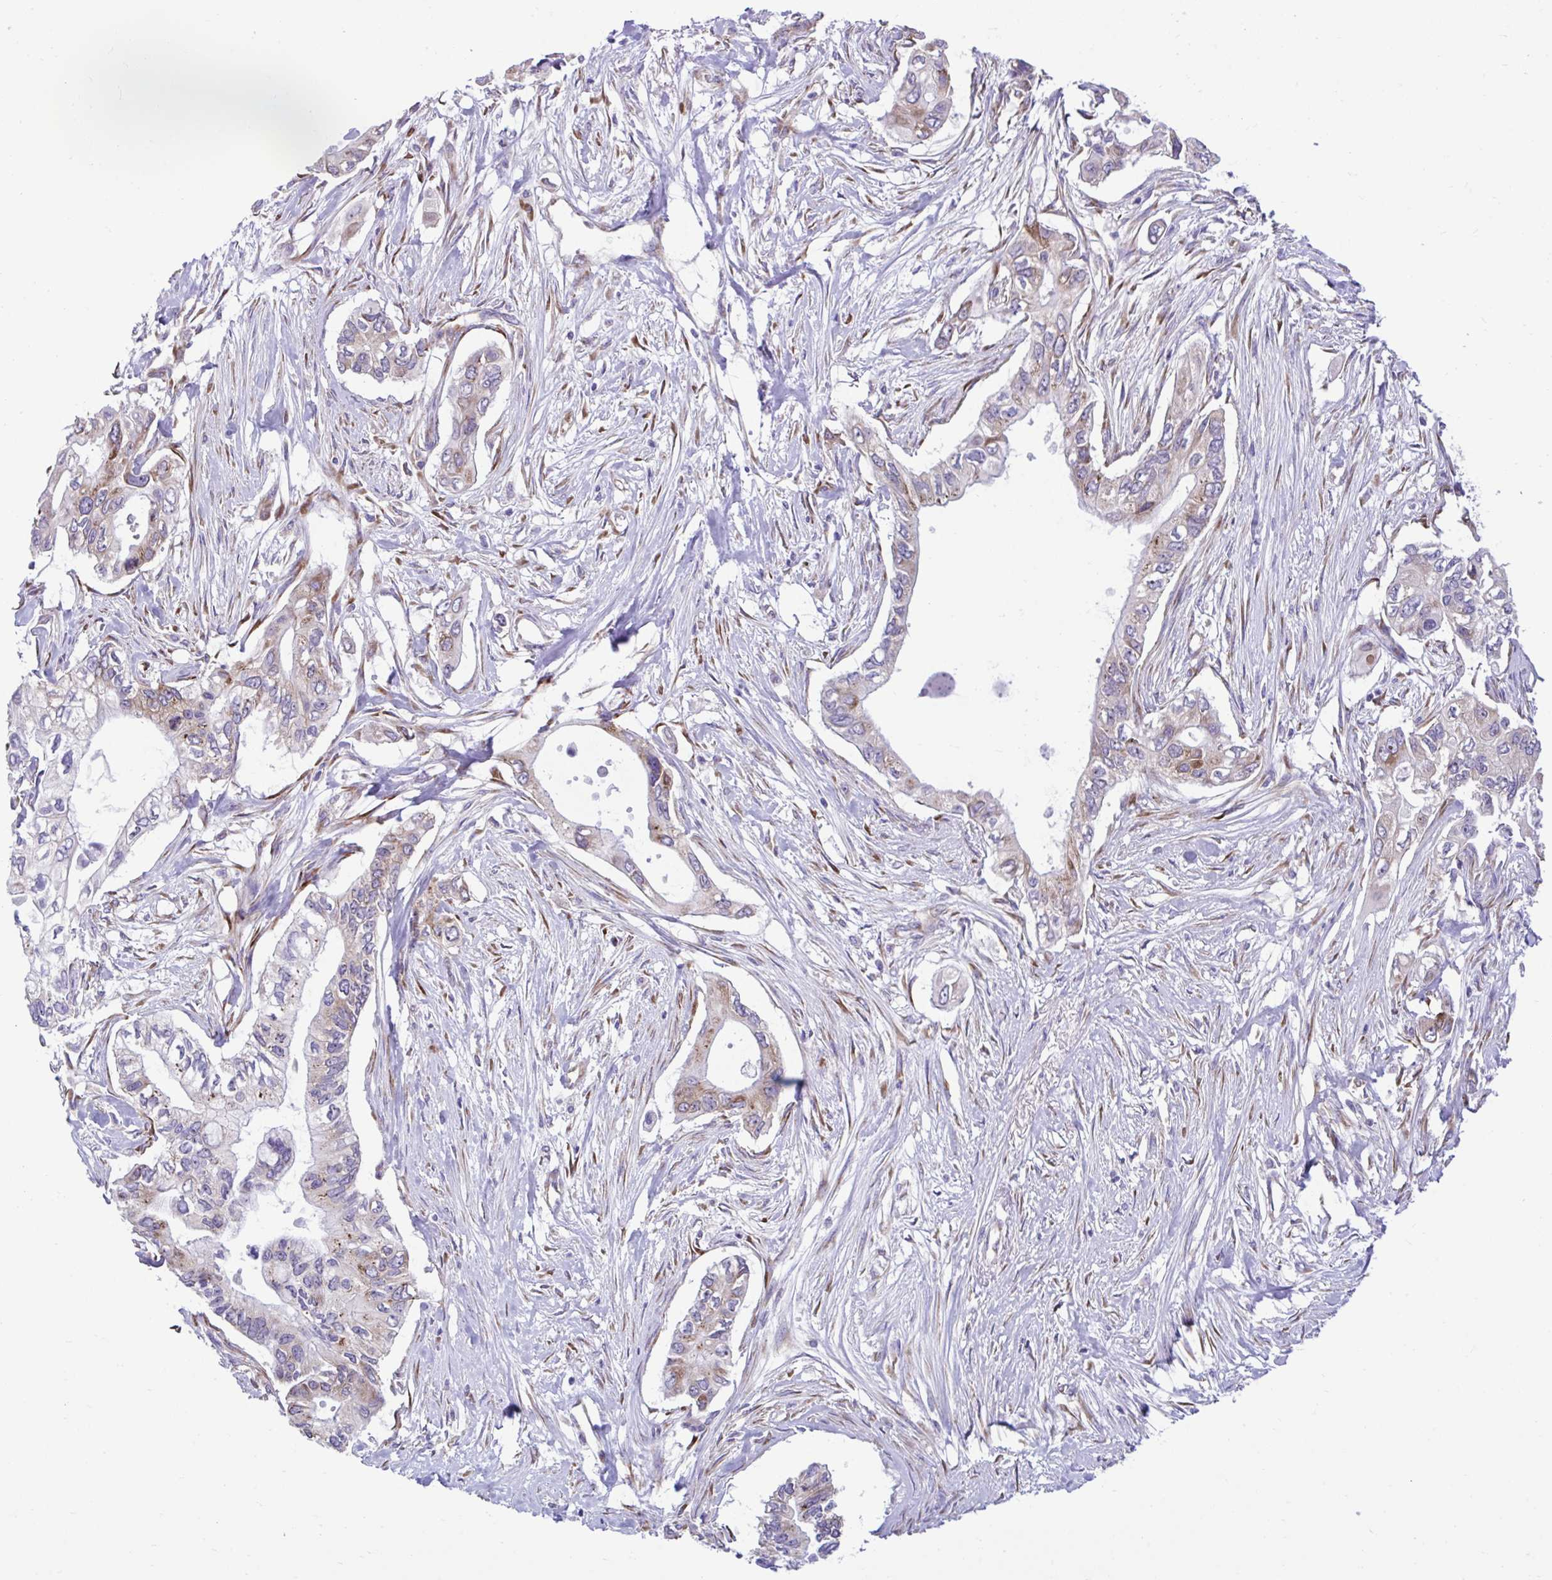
{"staining": {"intensity": "moderate", "quantity": "<25%", "location": "cytoplasmic/membranous"}, "tissue": "pancreatic cancer", "cell_type": "Tumor cells", "image_type": "cancer", "snomed": [{"axis": "morphology", "description": "Adenocarcinoma, NOS"}, {"axis": "topography", "description": "Pancreas"}], "caption": "Protein expression analysis of human pancreatic cancer reveals moderate cytoplasmic/membranous staining in approximately <25% of tumor cells.", "gene": "RPL7", "patient": {"sex": "female", "age": 63}}